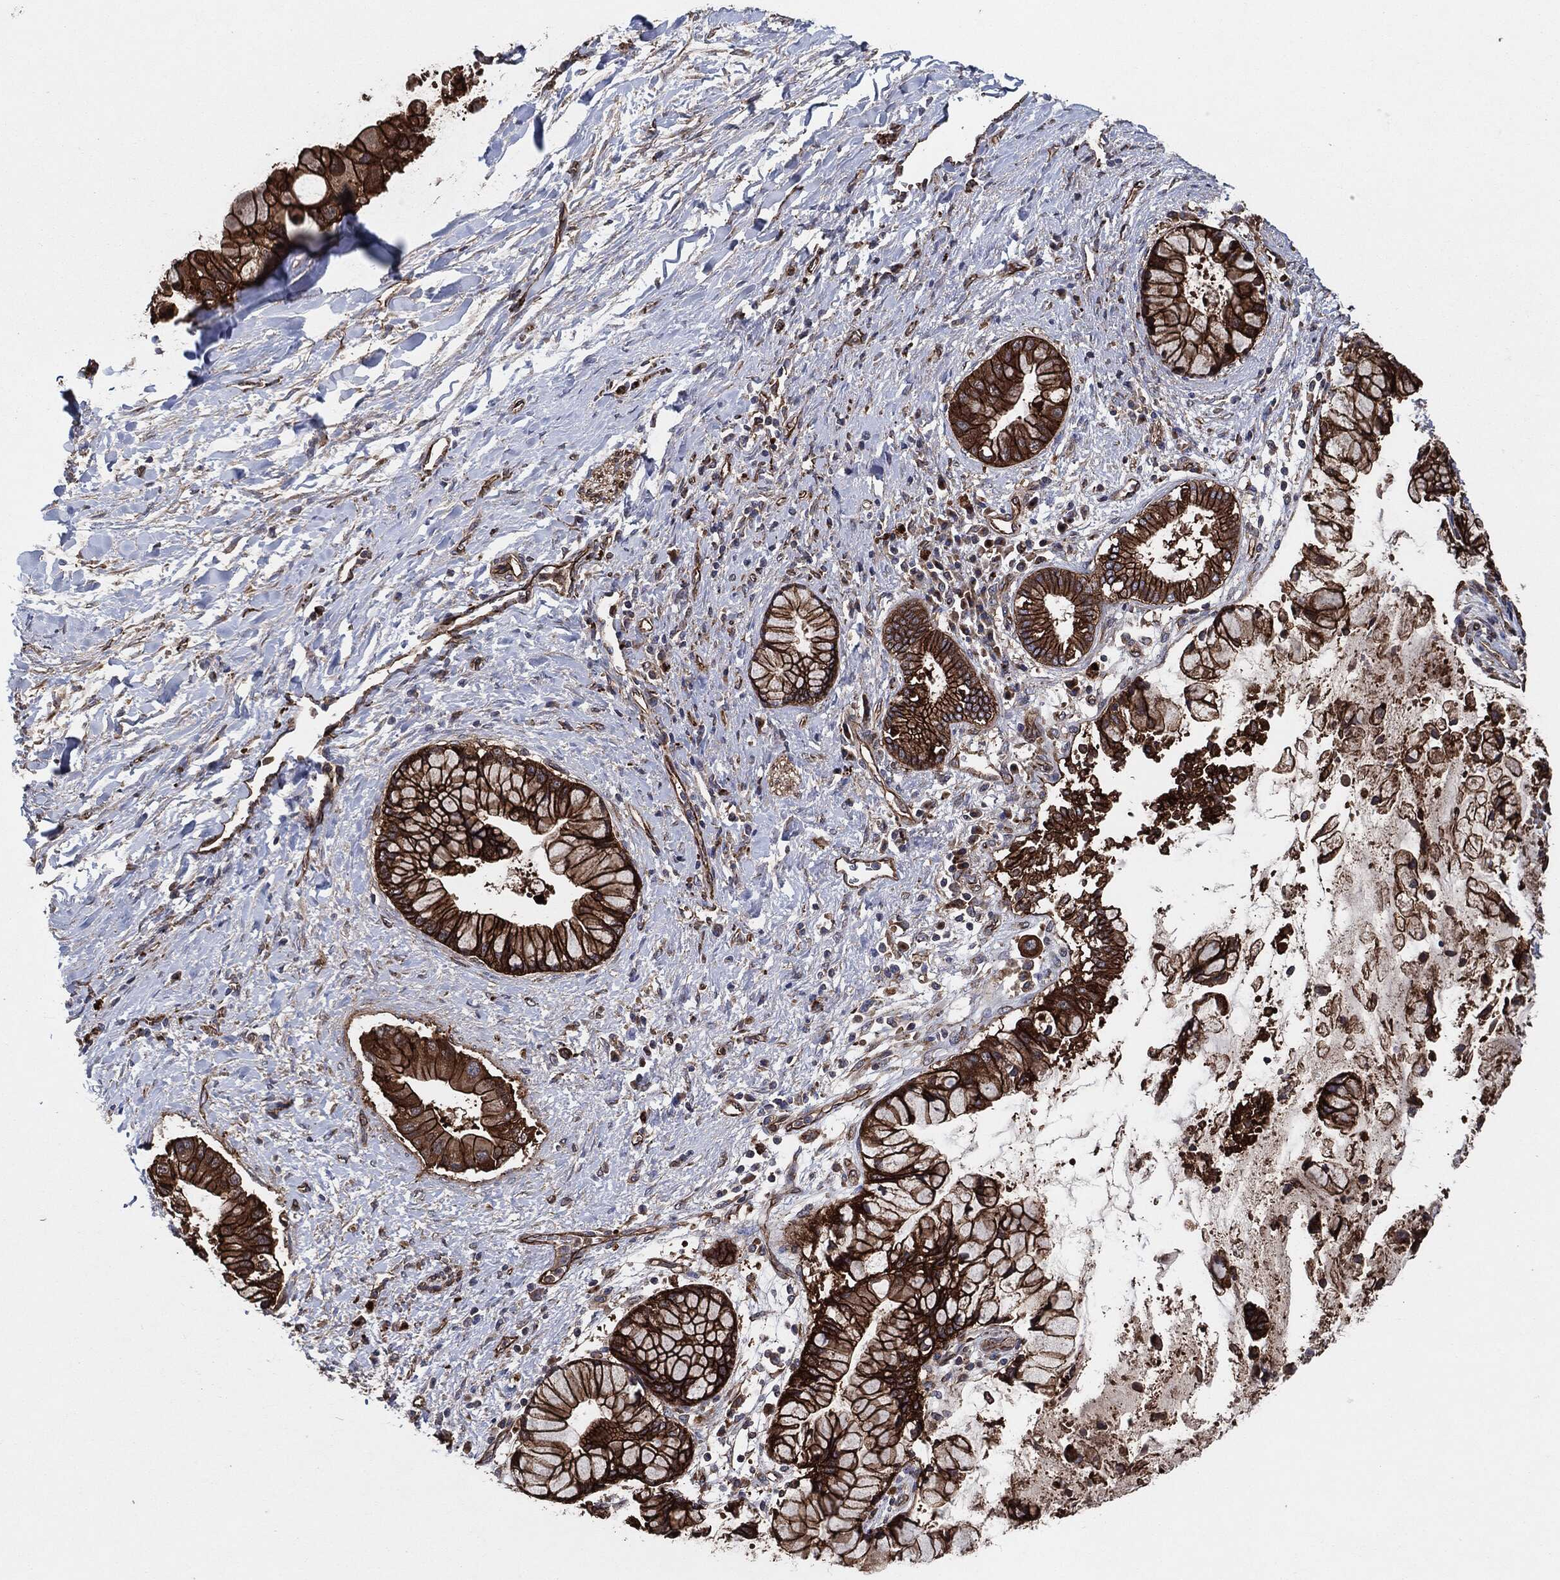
{"staining": {"intensity": "strong", "quantity": ">75%", "location": "cytoplasmic/membranous"}, "tissue": "liver cancer", "cell_type": "Tumor cells", "image_type": "cancer", "snomed": [{"axis": "morphology", "description": "Normal tissue, NOS"}, {"axis": "morphology", "description": "Cholangiocarcinoma"}, {"axis": "topography", "description": "Liver"}, {"axis": "topography", "description": "Peripheral nerve tissue"}], "caption": "A brown stain shows strong cytoplasmic/membranous staining of a protein in human liver cancer (cholangiocarcinoma) tumor cells.", "gene": "CTNNA1", "patient": {"sex": "male", "age": 50}}